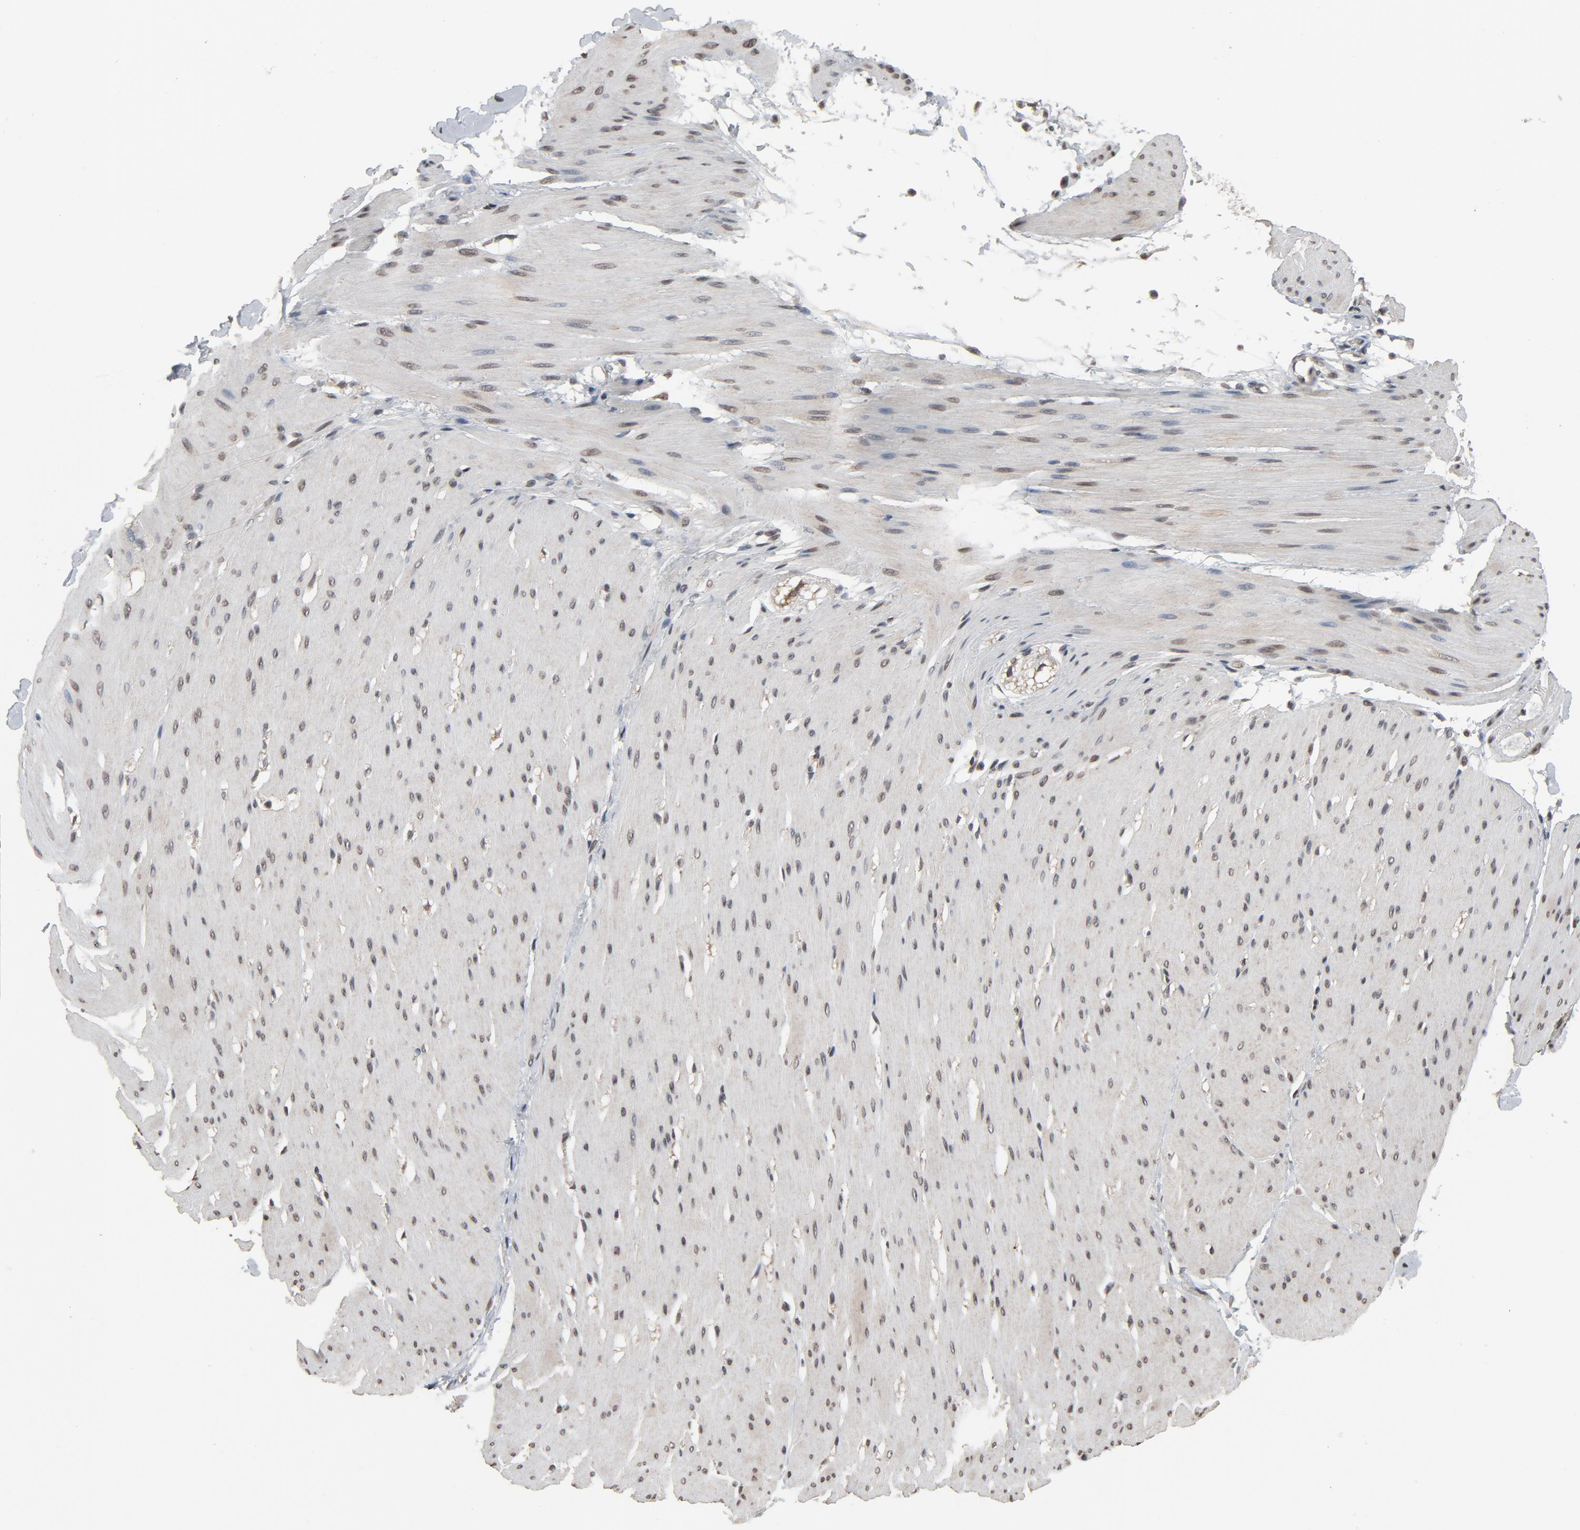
{"staining": {"intensity": "weak", "quantity": "<25%", "location": "nuclear"}, "tissue": "smooth muscle", "cell_type": "Smooth muscle cells", "image_type": "normal", "snomed": [{"axis": "morphology", "description": "Normal tissue, NOS"}, {"axis": "topography", "description": "Smooth muscle"}, {"axis": "topography", "description": "Colon"}], "caption": "Immunohistochemistry (IHC) photomicrograph of benign smooth muscle: smooth muscle stained with DAB reveals no significant protein expression in smooth muscle cells. (Stains: DAB immunohistochemistry with hematoxylin counter stain, Microscopy: brightfield microscopy at high magnification).", "gene": "POM121", "patient": {"sex": "male", "age": 67}}